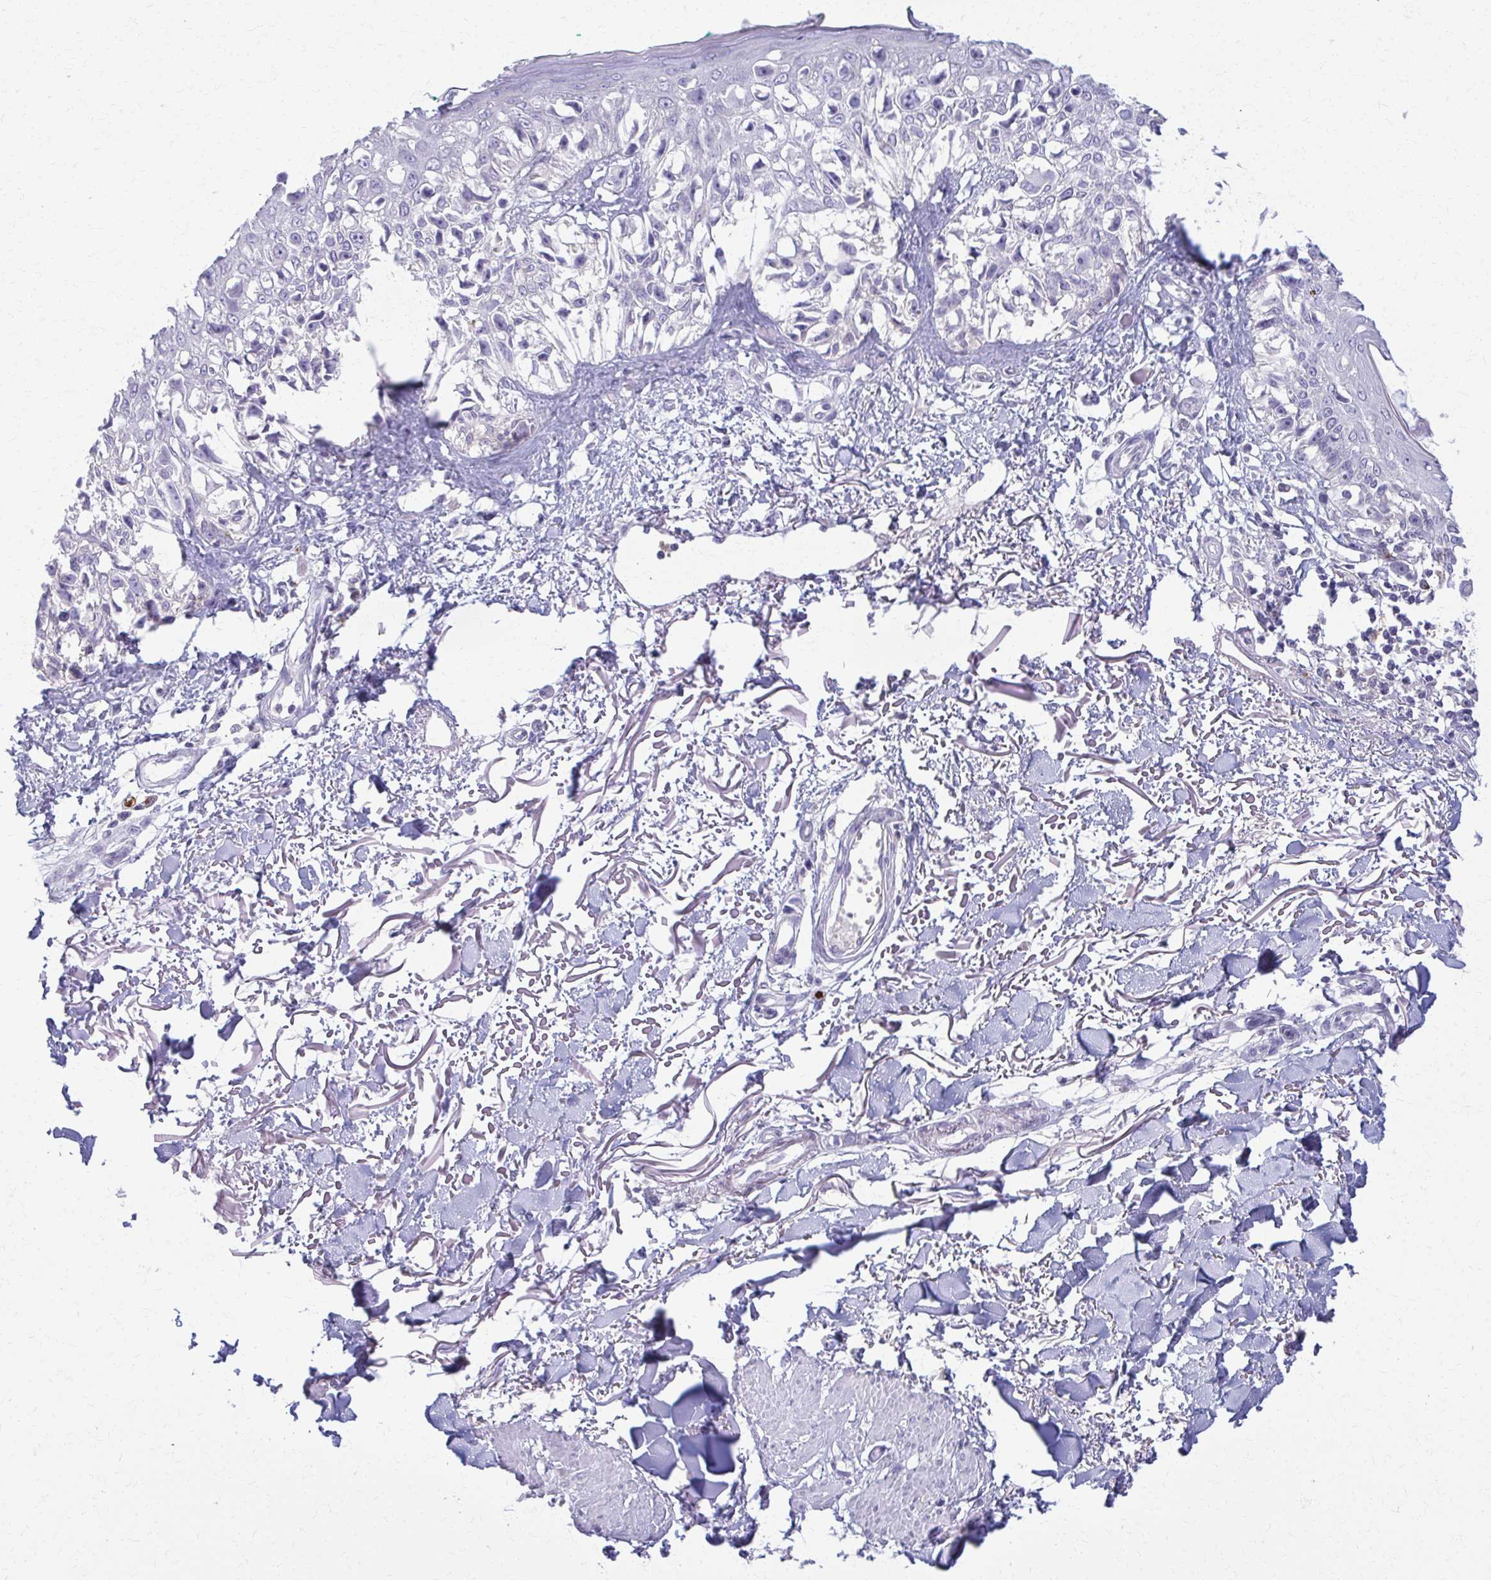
{"staining": {"intensity": "negative", "quantity": "none", "location": "none"}, "tissue": "melanoma", "cell_type": "Tumor cells", "image_type": "cancer", "snomed": [{"axis": "morphology", "description": "Malignant melanoma, NOS"}, {"axis": "topography", "description": "Skin"}], "caption": "This is an IHC histopathology image of malignant melanoma. There is no staining in tumor cells.", "gene": "OR4M1", "patient": {"sex": "male", "age": 73}}